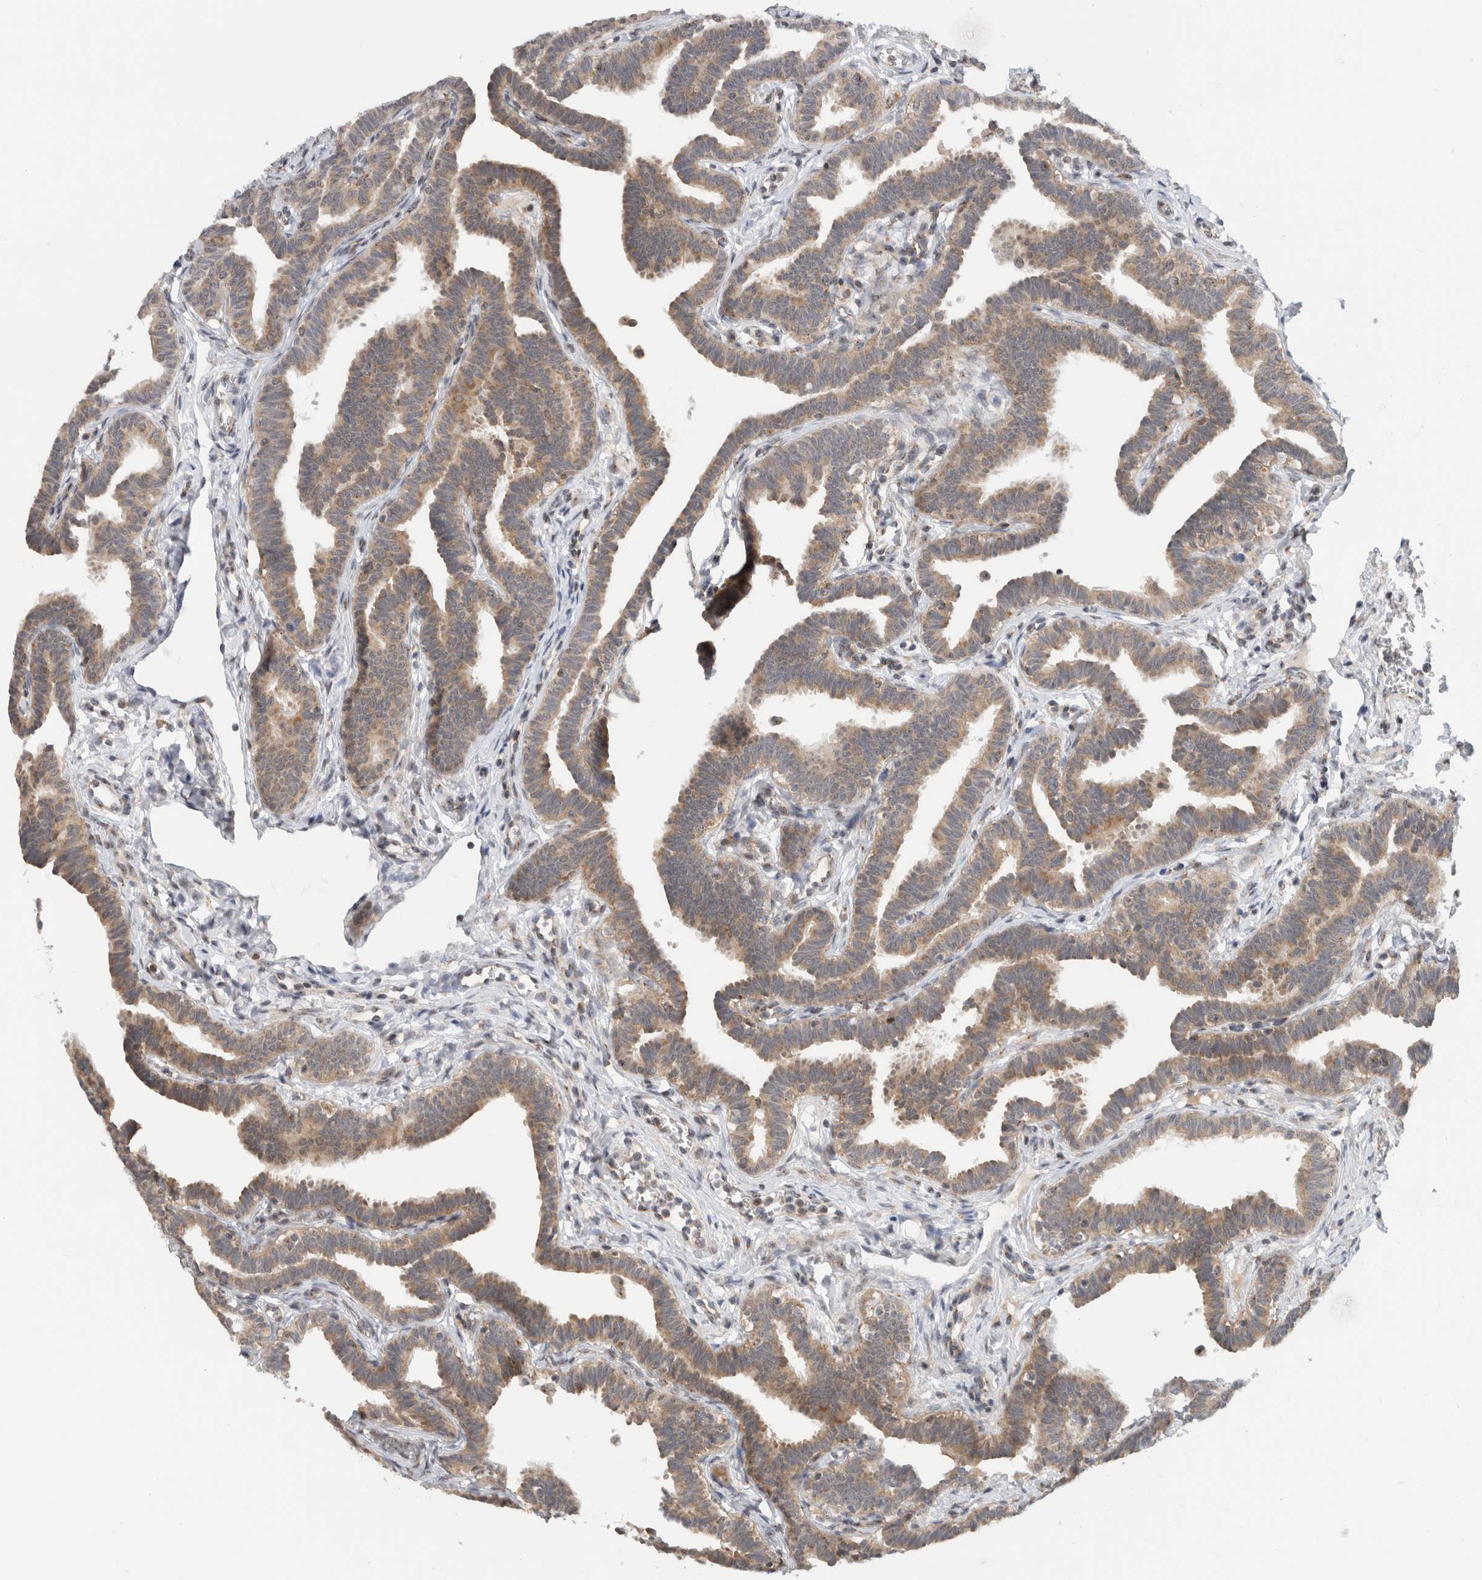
{"staining": {"intensity": "moderate", "quantity": "25%-75%", "location": "cytoplasmic/membranous"}, "tissue": "fallopian tube", "cell_type": "Glandular cells", "image_type": "normal", "snomed": [{"axis": "morphology", "description": "Normal tissue, NOS"}, {"axis": "topography", "description": "Fallopian tube"}, {"axis": "topography", "description": "Ovary"}], "caption": "High-magnification brightfield microscopy of normal fallopian tube stained with DAB (3,3'-diaminobenzidine) (brown) and counterstained with hematoxylin (blue). glandular cells exhibit moderate cytoplasmic/membranous staining is seen in about25%-75% of cells. The staining was performed using DAB (3,3'-diaminobenzidine) to visualize the protein expression in brown, while the nuclei were stained in blue with hematoxylin (Magnification: 20x).", "gene": "CMC2", "patient": {"sex": "female", "age": 23}}